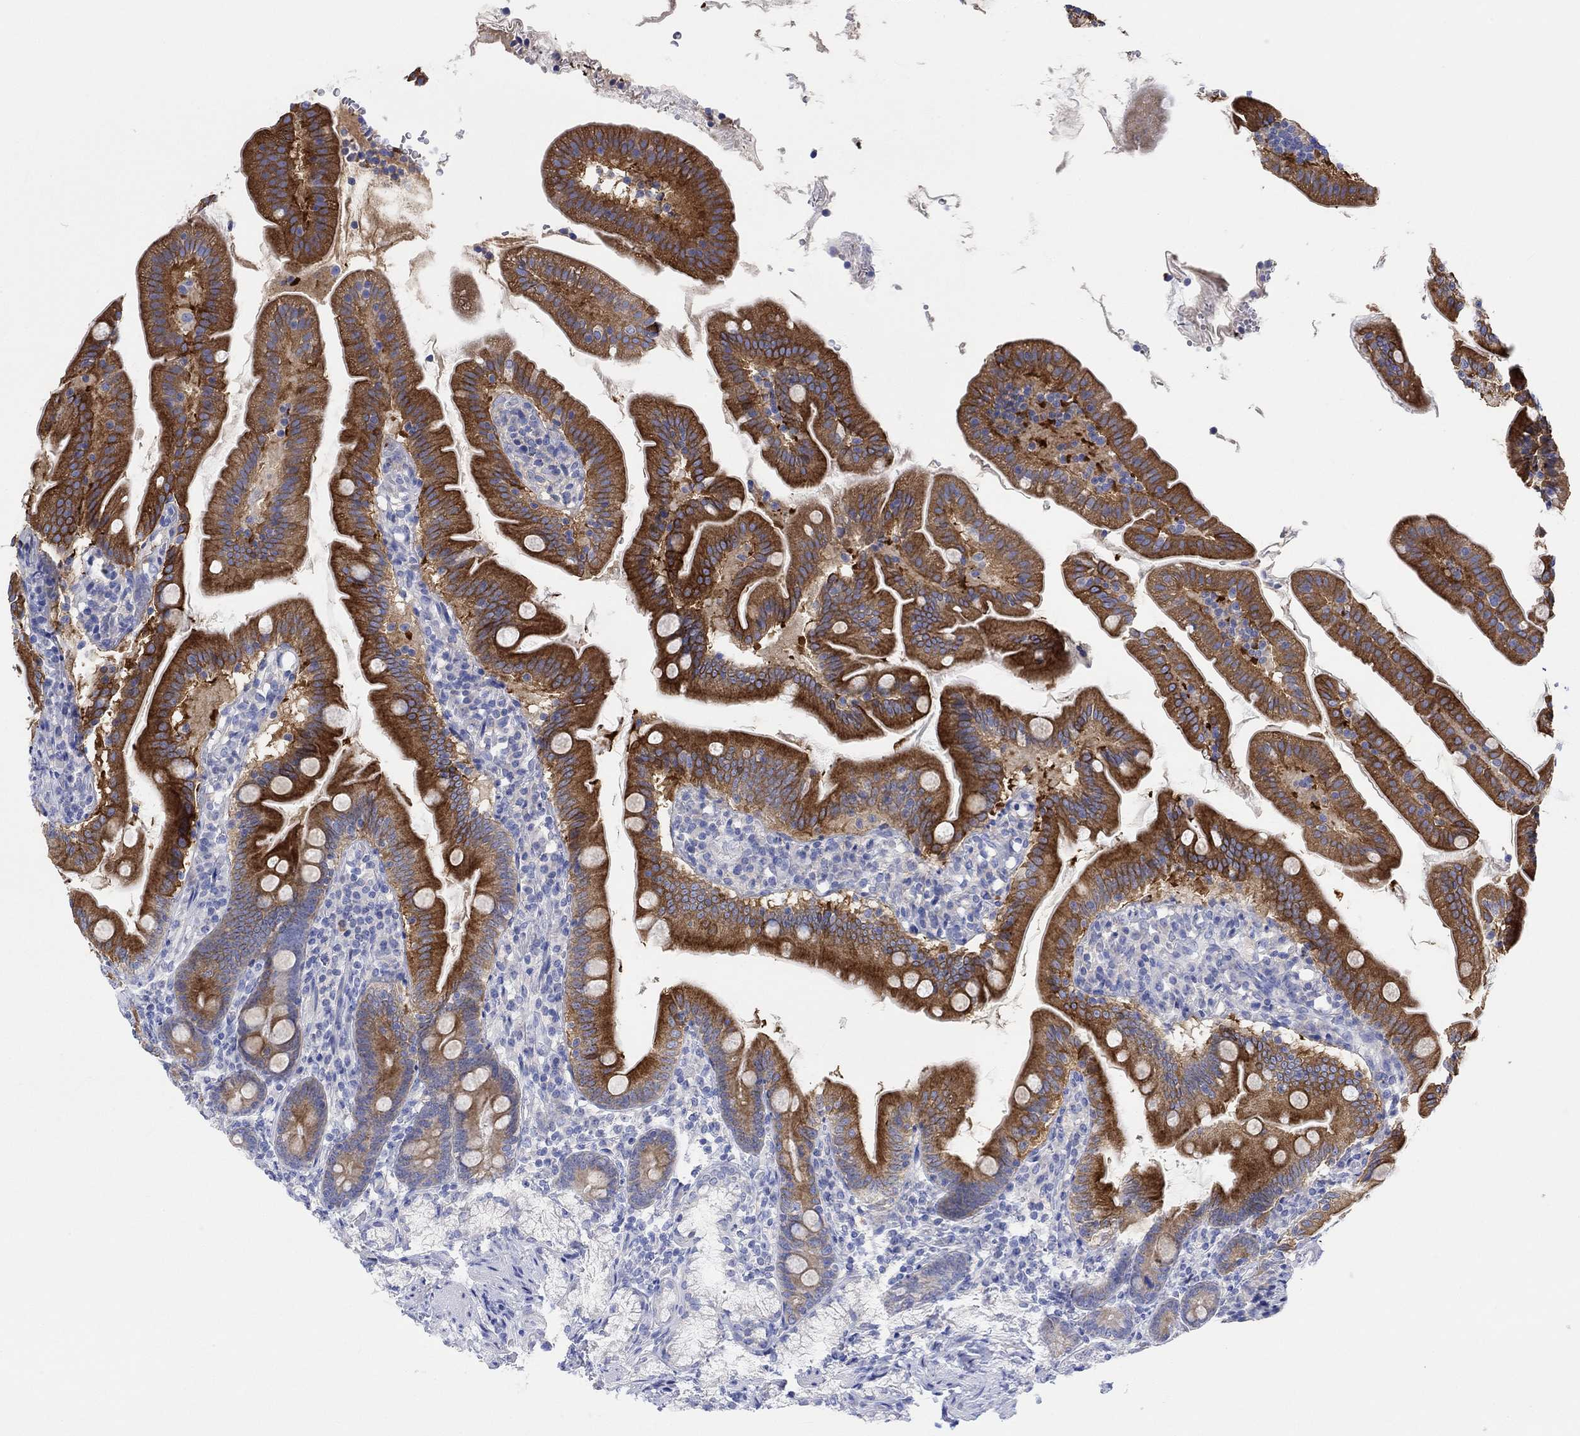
{"staining": {"intensity": "strong", "quantity": "25%-75%", "location": "cytoplasmic/membranous"}, "tissue": "duodenum", "cell_type": "Glandular cells", "image_type": "normal", "snomed": [{"axis": "morphology", "description": "Normal tissue, NOS"}, {"axis": "topography", "description": "Duodenum"}], "caption": "Human duodenum stained for a protein (brown) exhibits strong cytoplasmic/membranous positive expression in approximately 25%-75% of glandular cells.", "gene": "REEP6", "patient": {"sex": "female", "age": 67}}